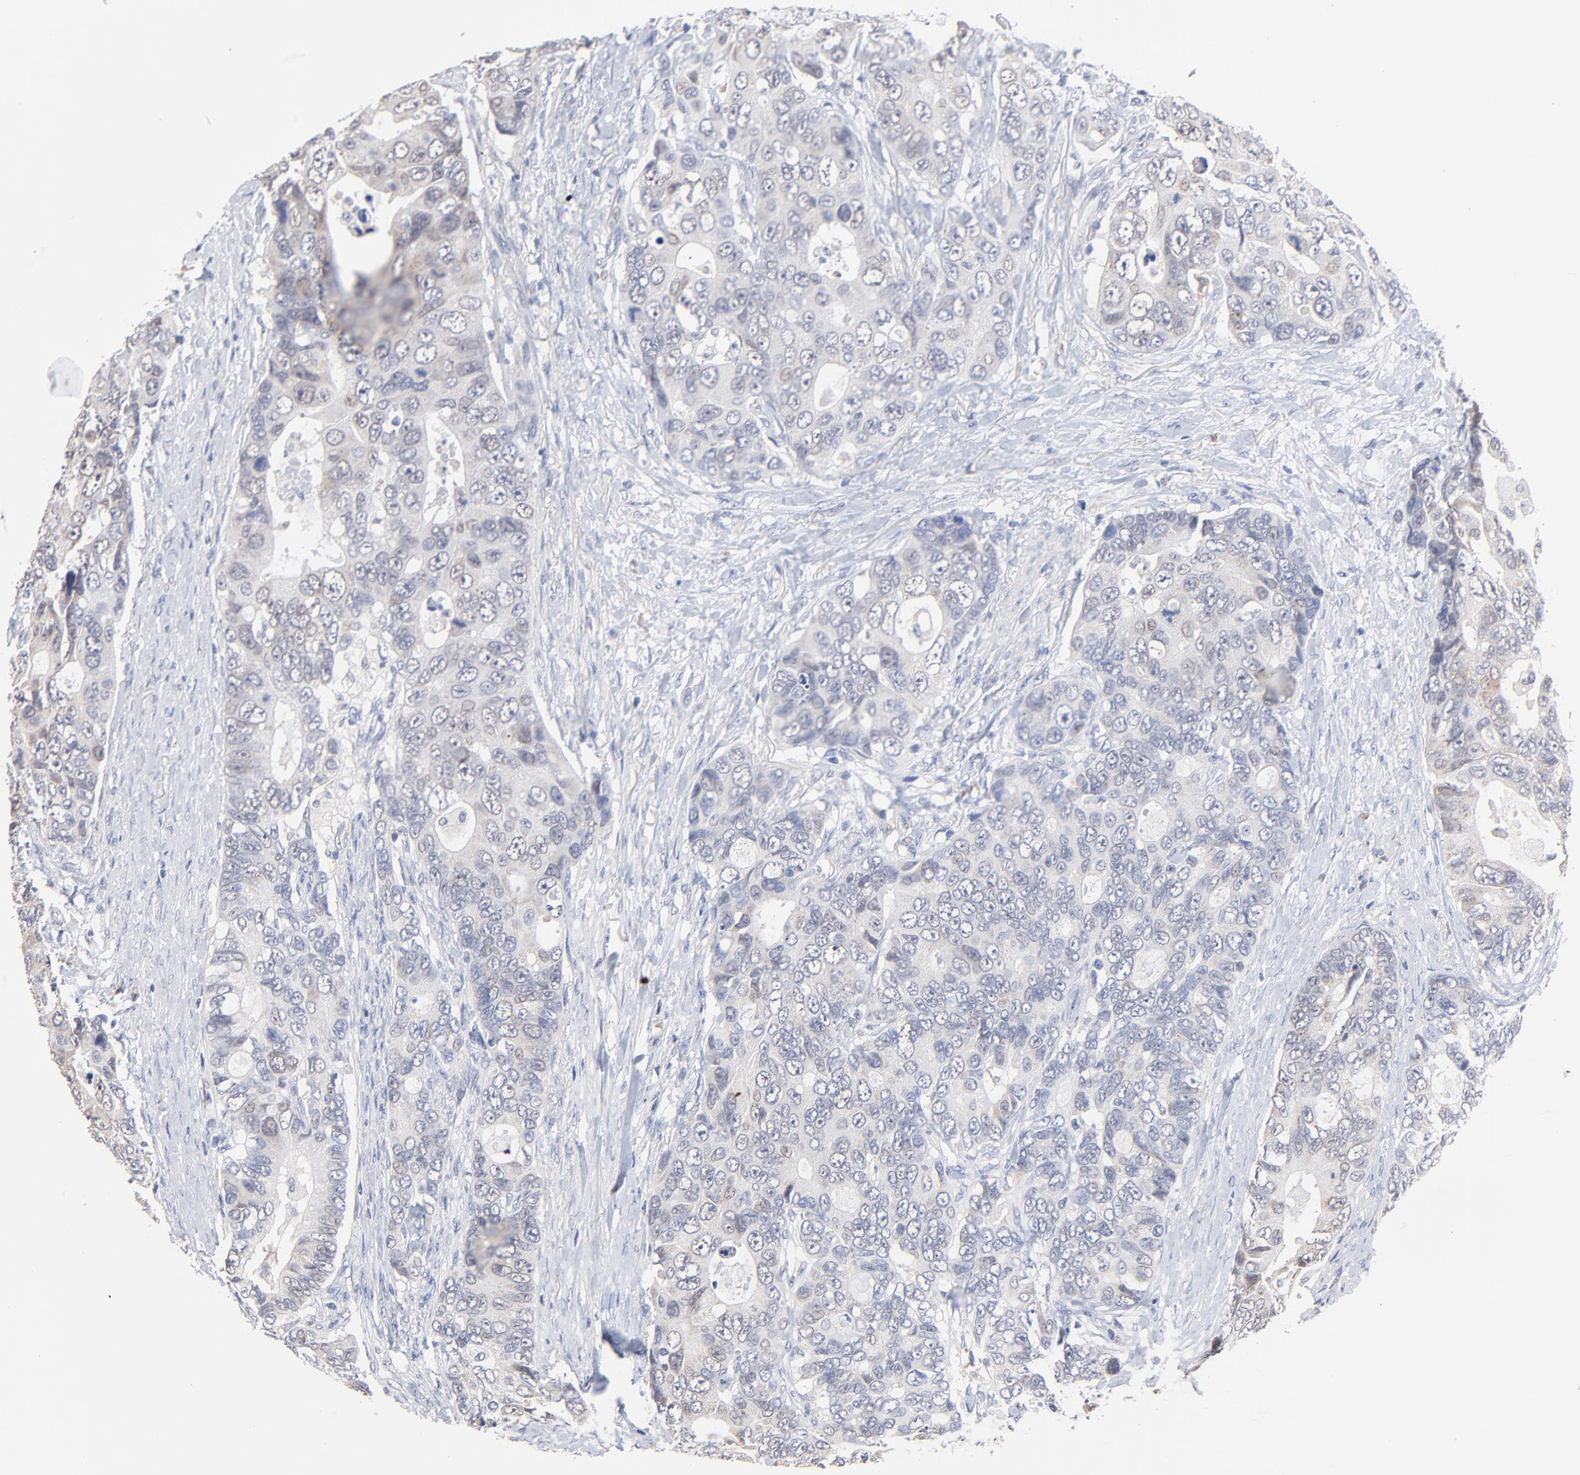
{"staining": {"intensity": "weak", "quantity": "<25%", "location": "cytoplasmic/membranous"}, "tissue": "colorectal cancer", "cell_type": "Tumor cells", "image_type": "cancer", "snomed": [{"axis": "morphology", "description": "Adenocarcinoma, NOS"}, {"axis": "topography", "description": "Rectum"}], "caption": "Colorectal cancer (adenocarcinoma) was stained to show a protein in brown. There is no significant positivity in tumor cells. (Immunohistochemistry, brightfield microscopy, high magnification).", "gene": "TWNK", "patient": {"sex": "female", "age": 67}}